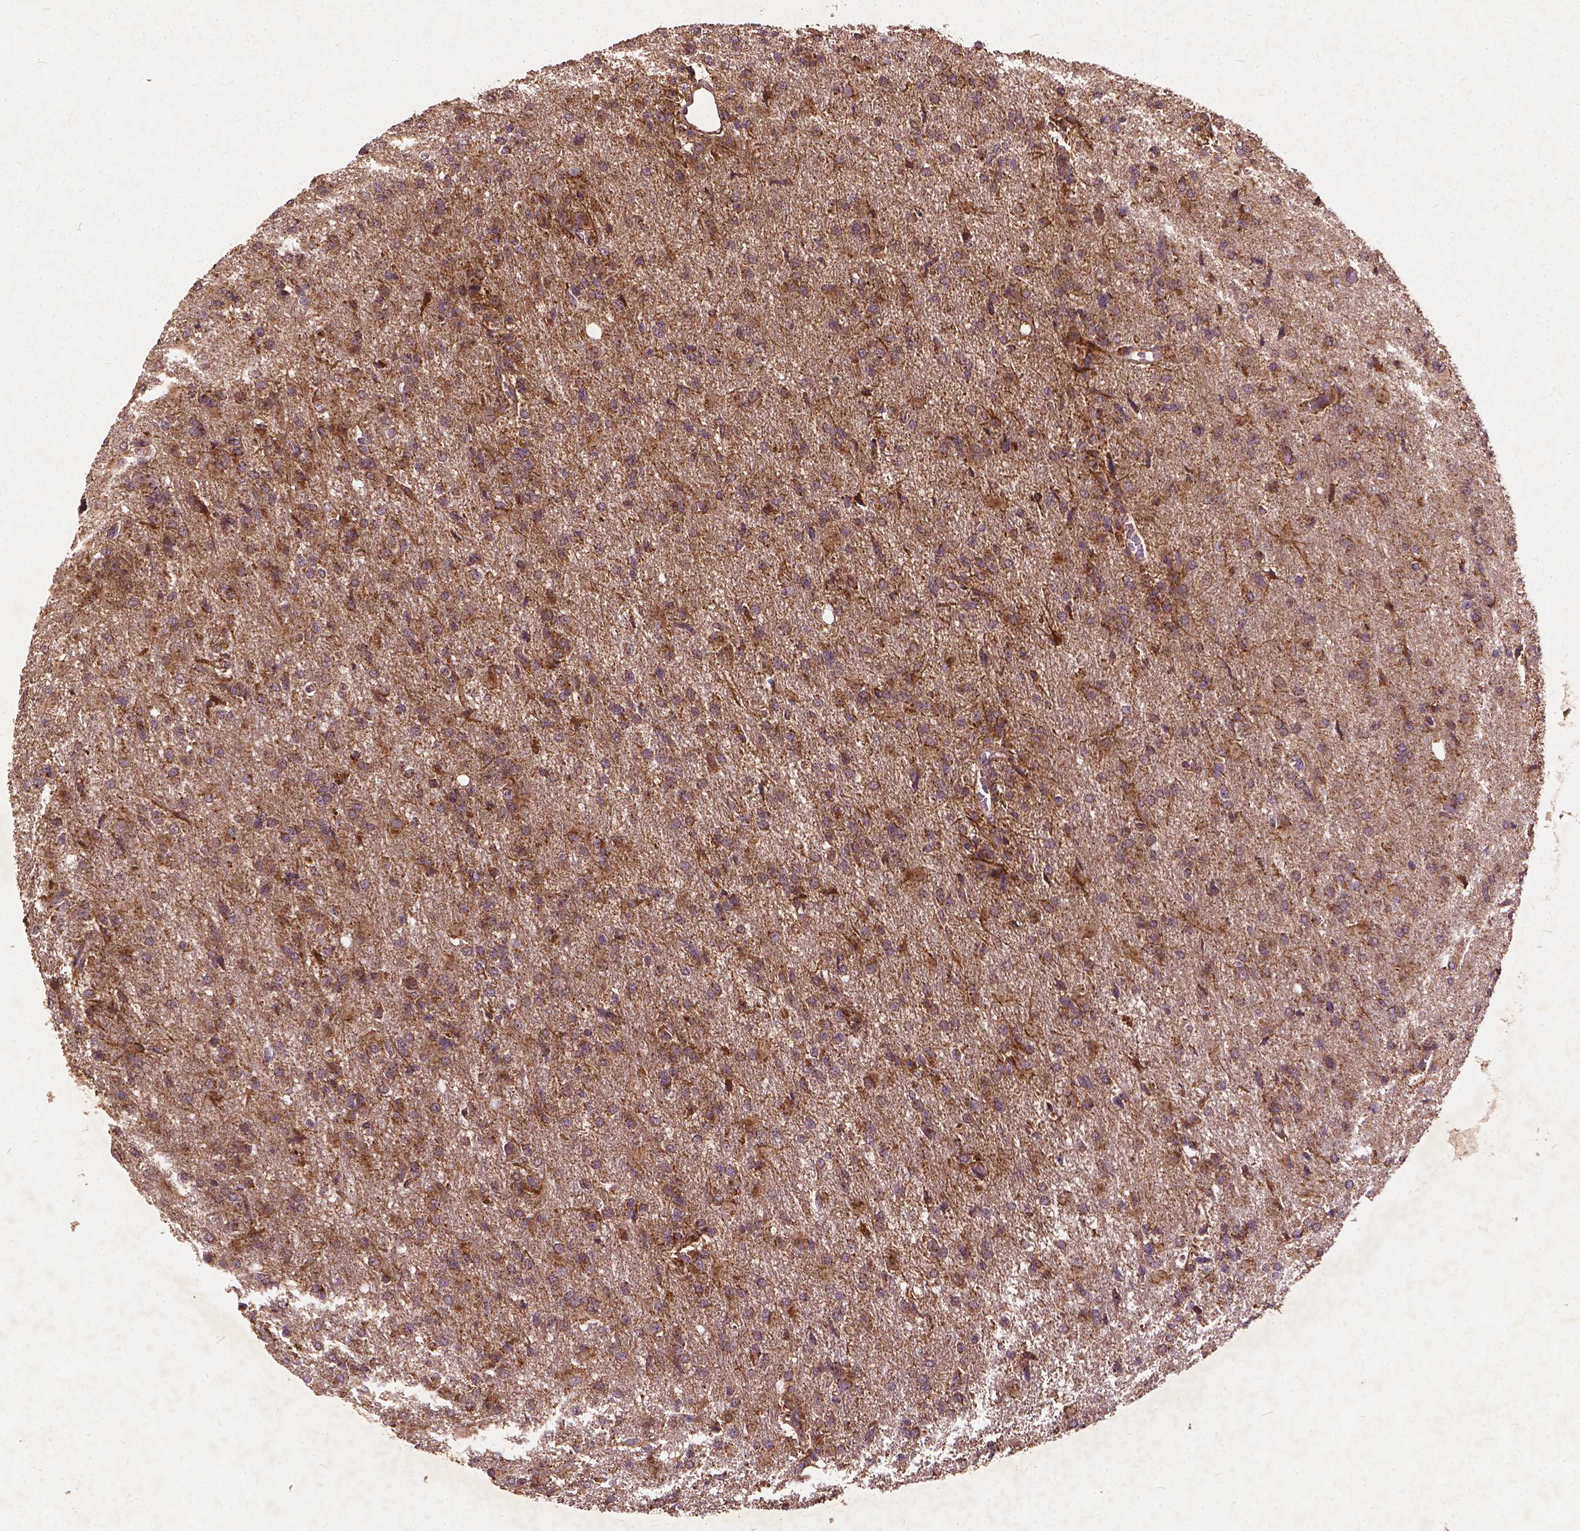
{"staining": {"intensity": "moderate", "quantity": ">75%", "location": "cytoplasmic/membranous"}, "tissue": "glioma", "cell_type": "Tumor cells", "image_type": "cancer", "snomed": [{"axis": "morphology", "description": "Glioma, malignant, High grade"}, {"axis": "topography", "description": "Brain"}], "caption": "There is medium levels of moderate cytoplasmic/membranous expression in tumor cells of high-grade glioma (malignant), as demonstrated by immunohistochemical staining (brown color).", "gene": "UBXN2A", "patient": {"sex": "male", "age": 68}}